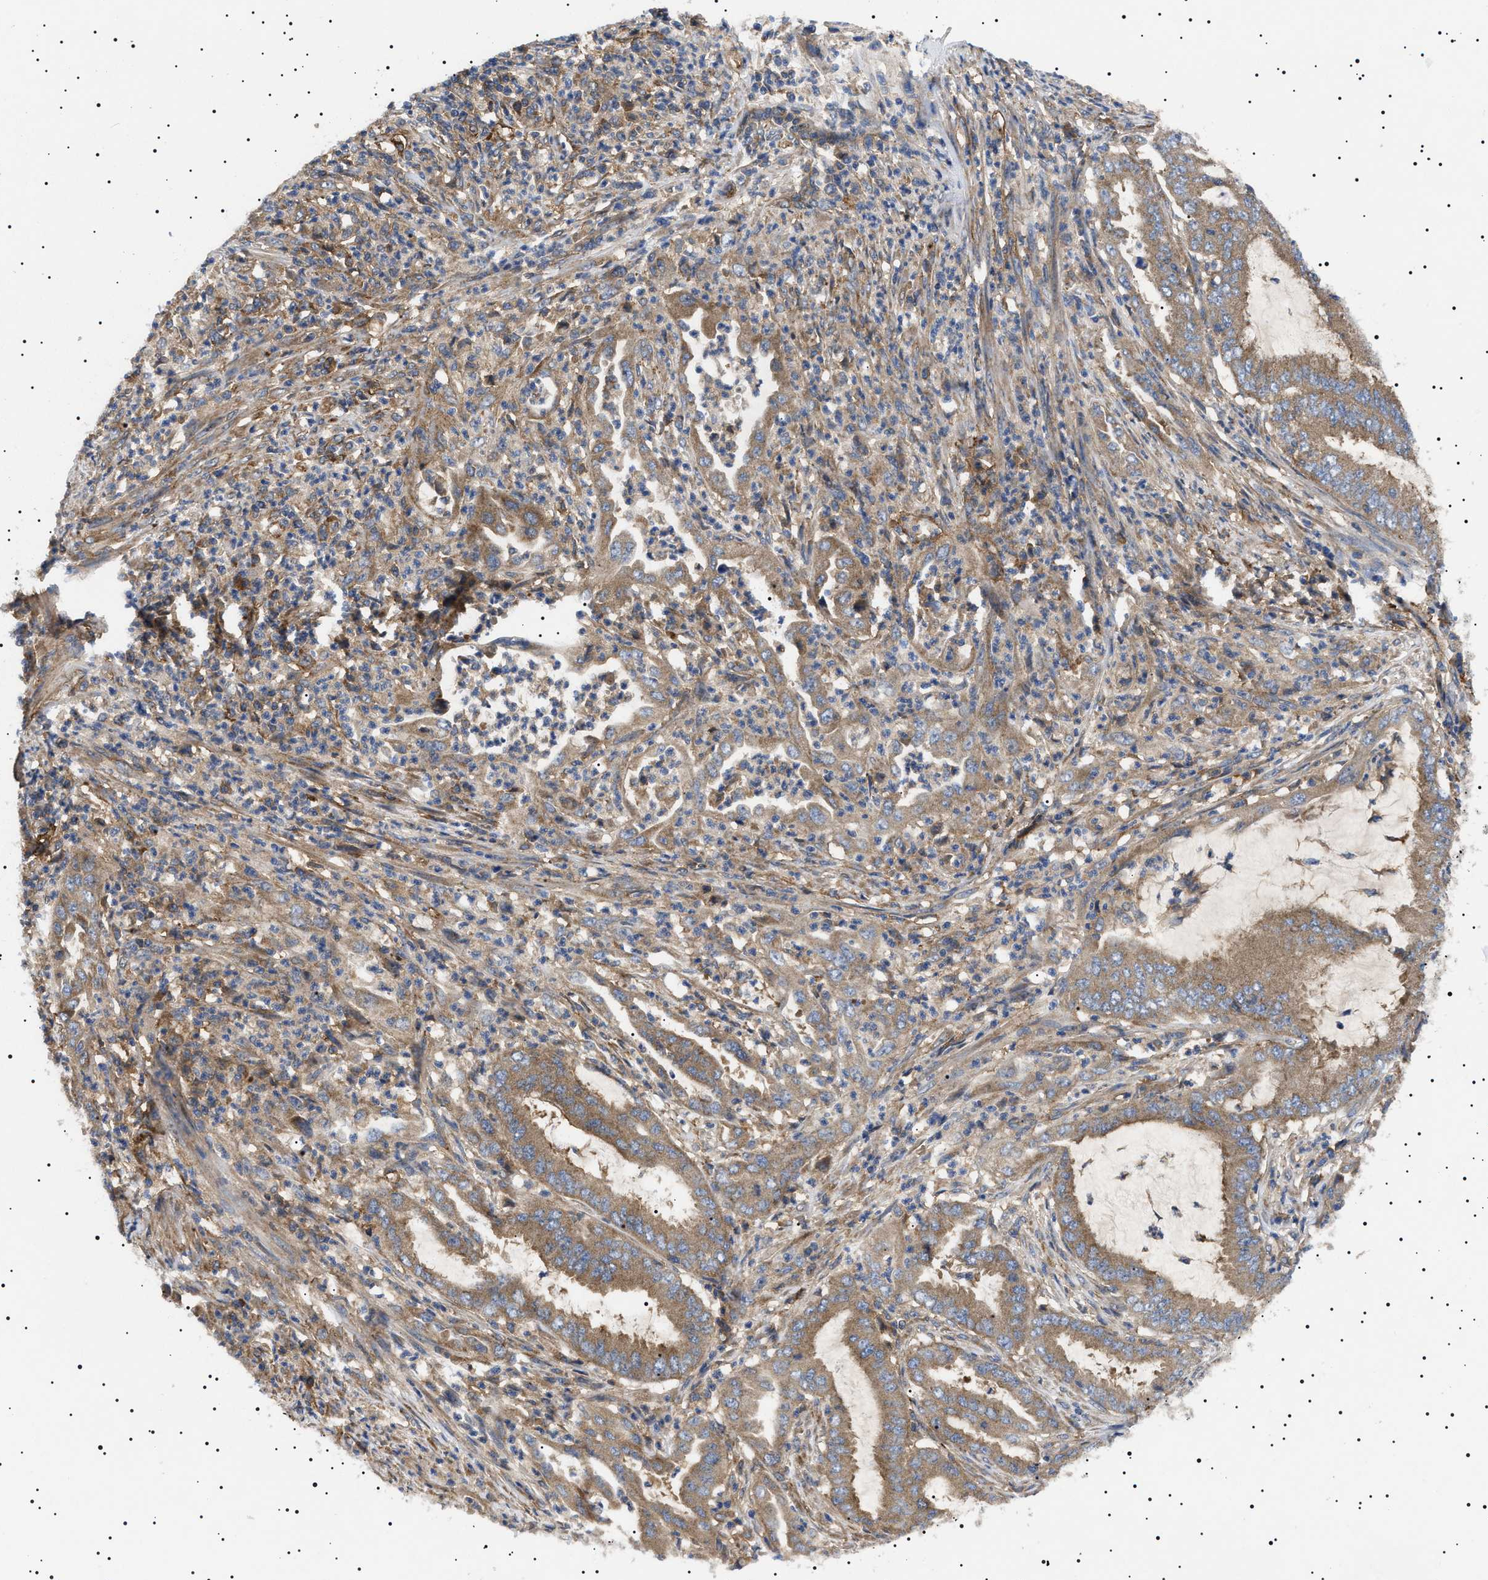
{"staining": {"intensity": "moderate", "quantity": ">75%", "location": "cytoplasmic/membranous"}, "tissue": "endometrial cancer", "cell_type": "Tumor cells", "image_type": "cancer", "snomed": [{"axis": "morphology", "description": "Adenocarcinoma, NOS"}, {"axis": "topography", "description": "Endometrium"}], "caption": "Protein analysis of endometrial adenocarcinoma tissue exhibits moderate cytoplasmic/membranous expression in about >75% of tumor cells. The protein of interest is stained brown, and the nuclei are stained in blue (DAB (3,3'-diaminobenzidine) IHC with brightfield microscopy, high magnification).", "gene": "TPP2", "patient": {"sex": "female", "age": 51}}